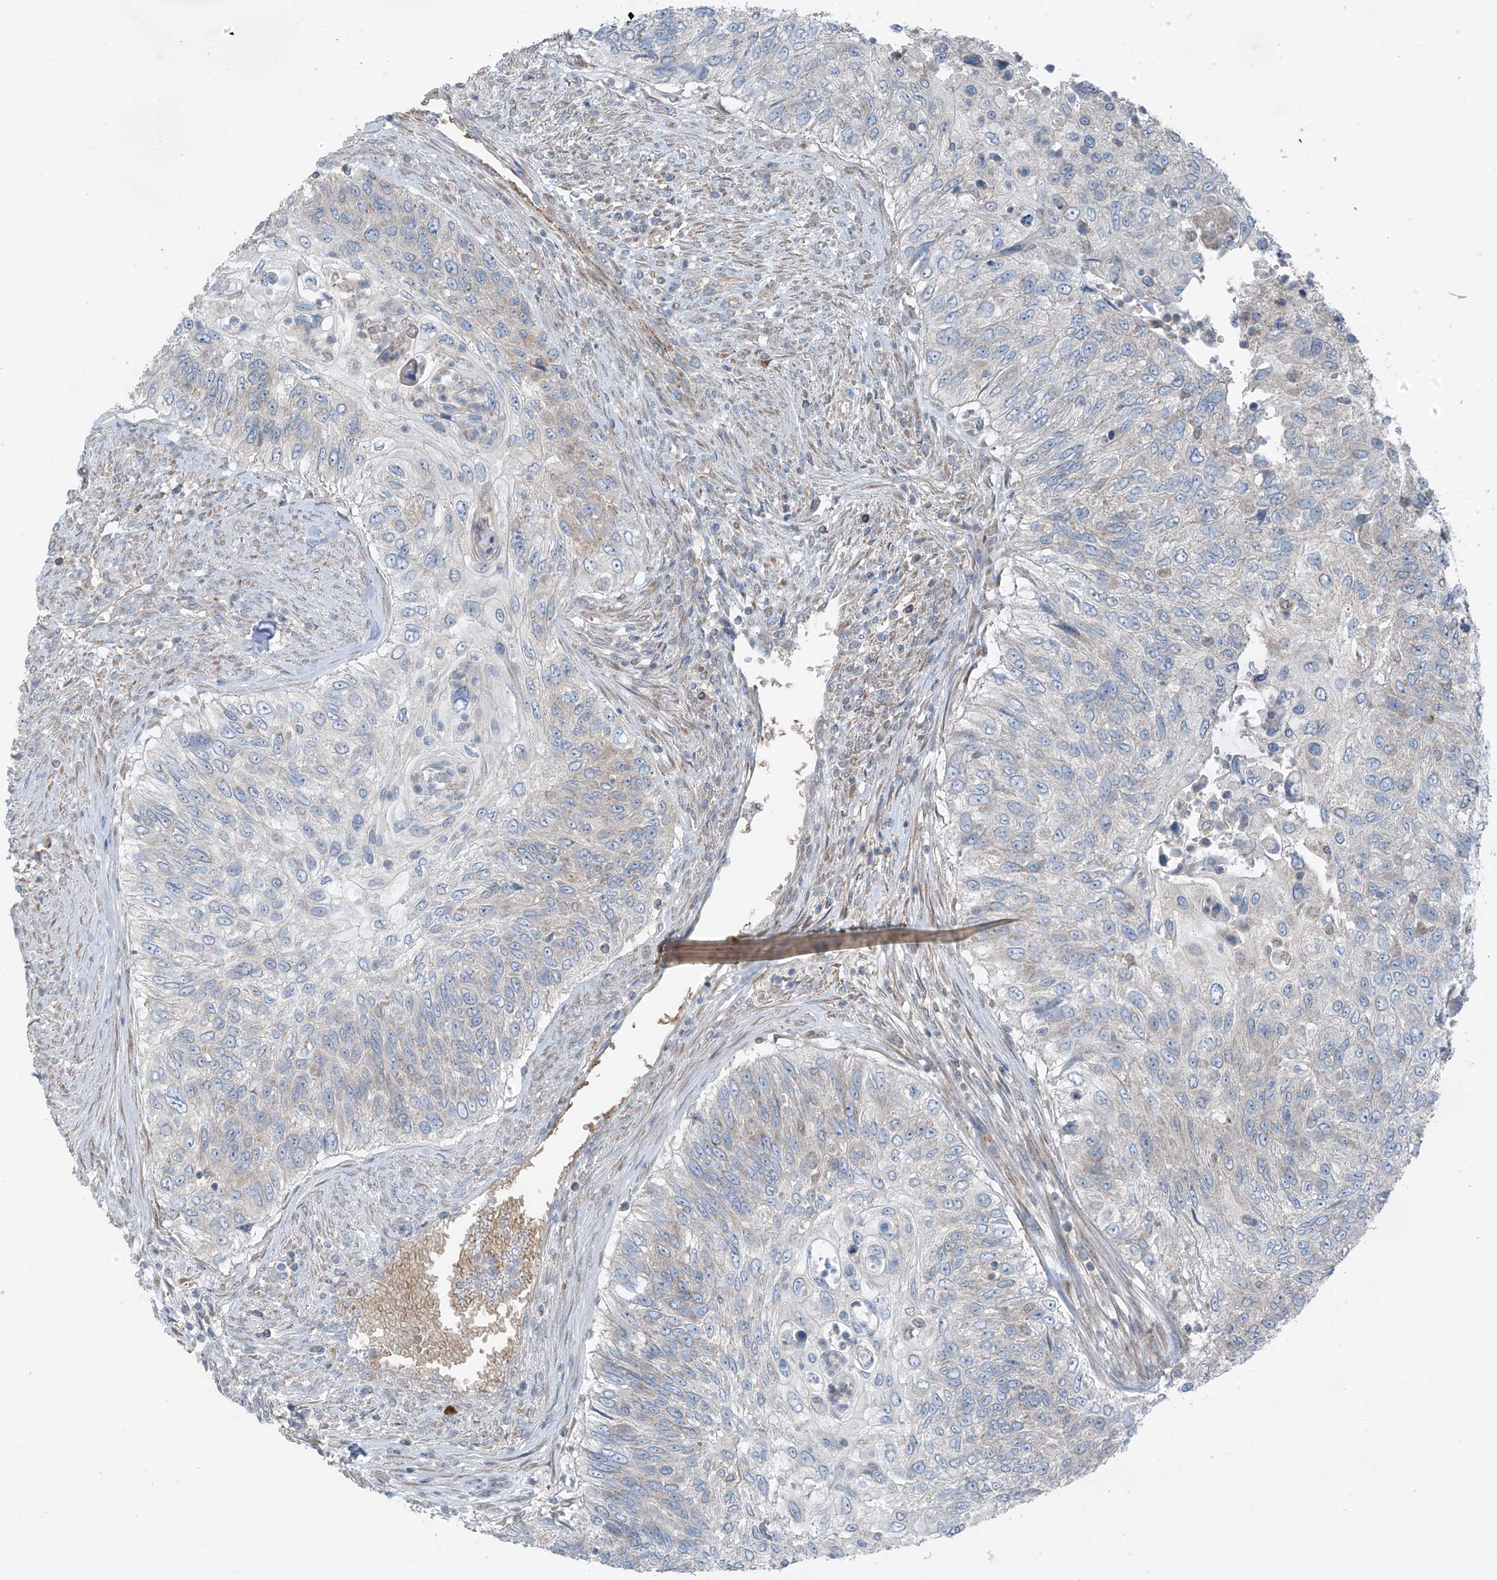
{"staining": {"intensity": "negative", "quantity": "none", "location": "none"}, "tissue": "urothelial cancer", "cell_type": "Tumor cells", "image_type": "cancer", "snomed": [{"axis": "morphology", "description": "Urothelial carcinoma, High grade"}, {"axis": "topography", "description": "Urinary bladder"}], "caption": "Immunohistochemistry (IHC) of high-grade urothelial carcinoma reveals no expression in tumor cells.", "gene": "SLC12A6", "patient": {"sex": "female", "age": 60}}